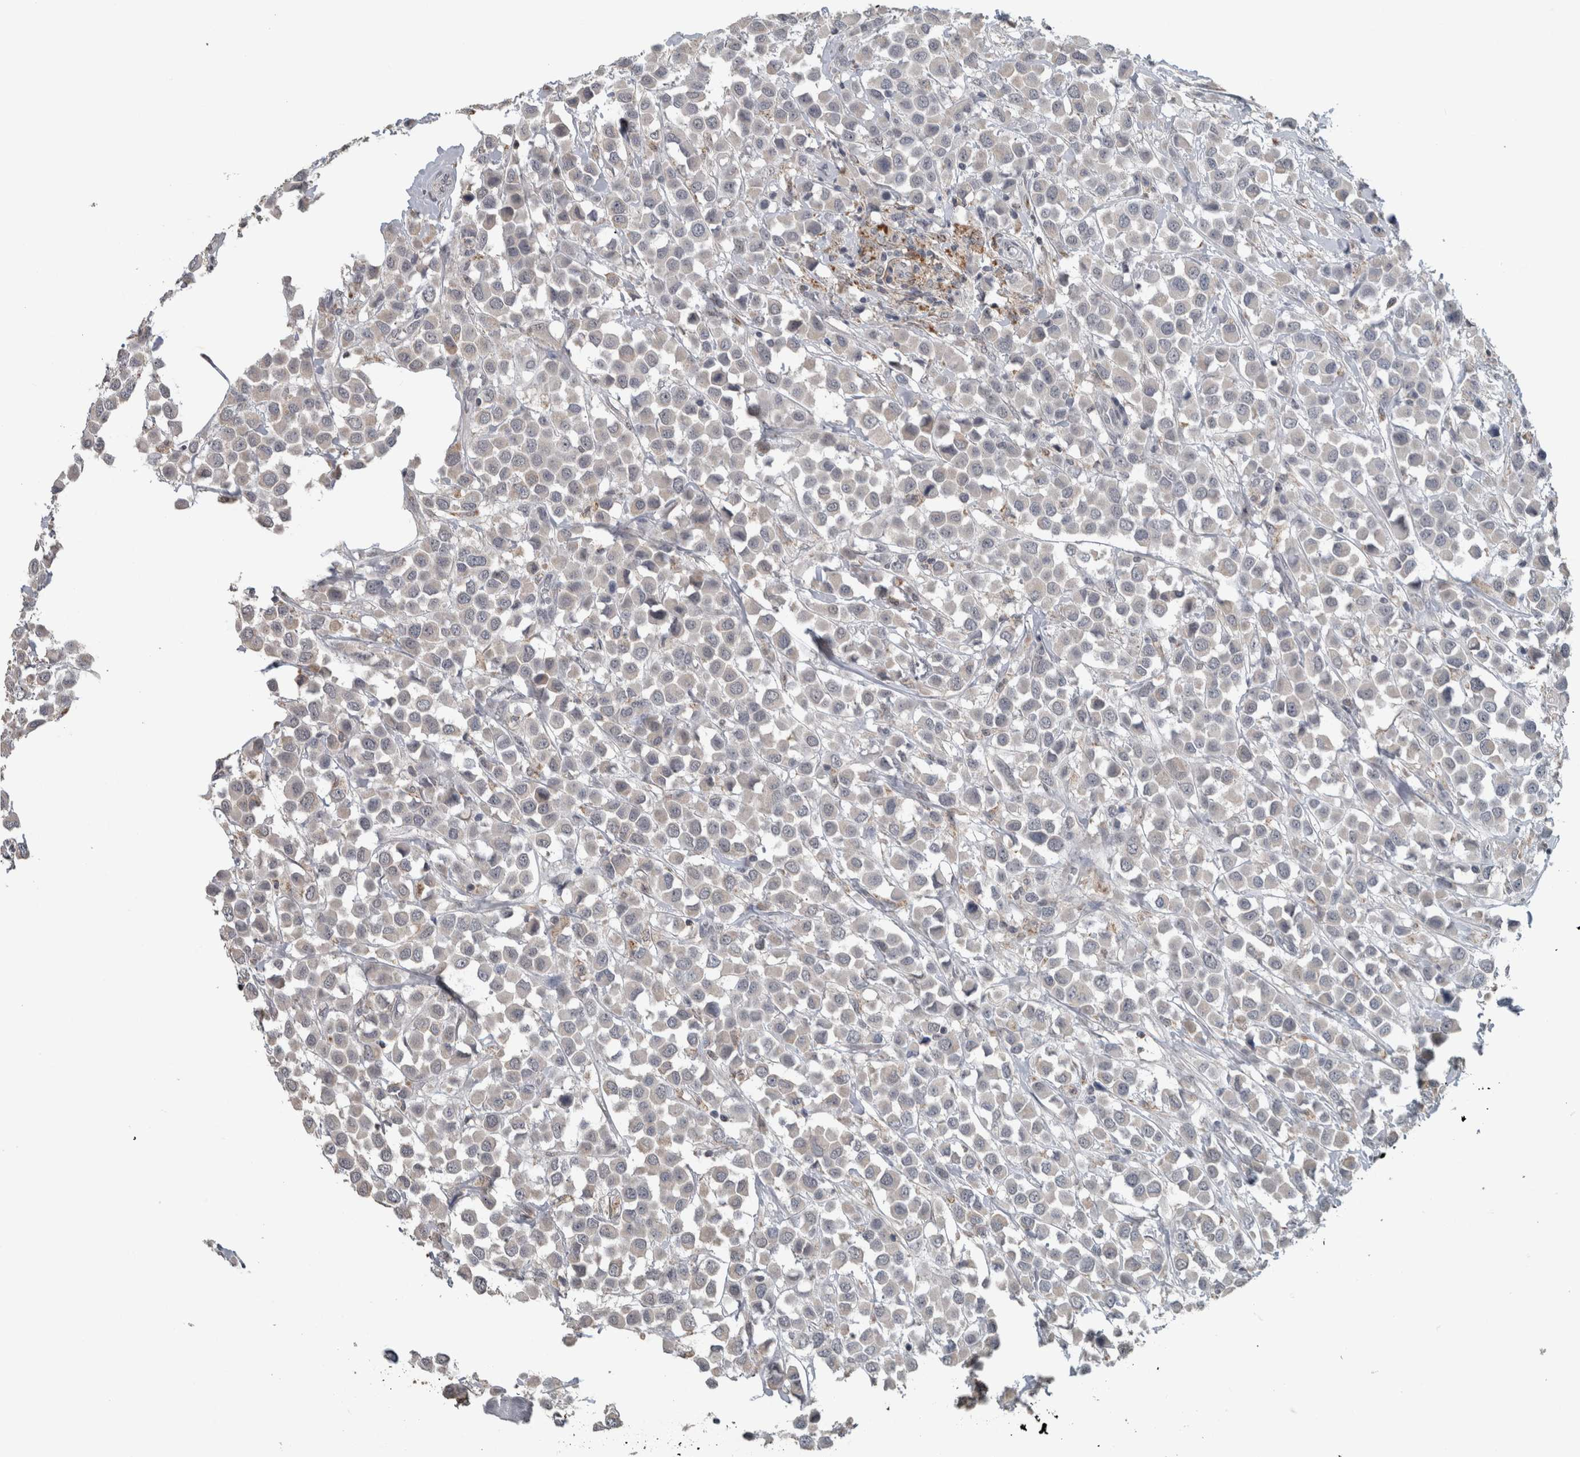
{"staining": {"intensity": "negative", "quantity": "none", "location": "none"}, "tissue": "breast cancer", "cell_type": "Tumor cells", "image_type": "cancer", "snomed": [{"axis": "morphology", "description": "Duct carcinoma"}, {"axis": "topography", "description": "Breast"}], "caption": "Tumor cells show no significant expression in breast cancer (intraductal carcinoma).", "gene": "ACSF2", "patient": {"sex": "female", "age": 61}}